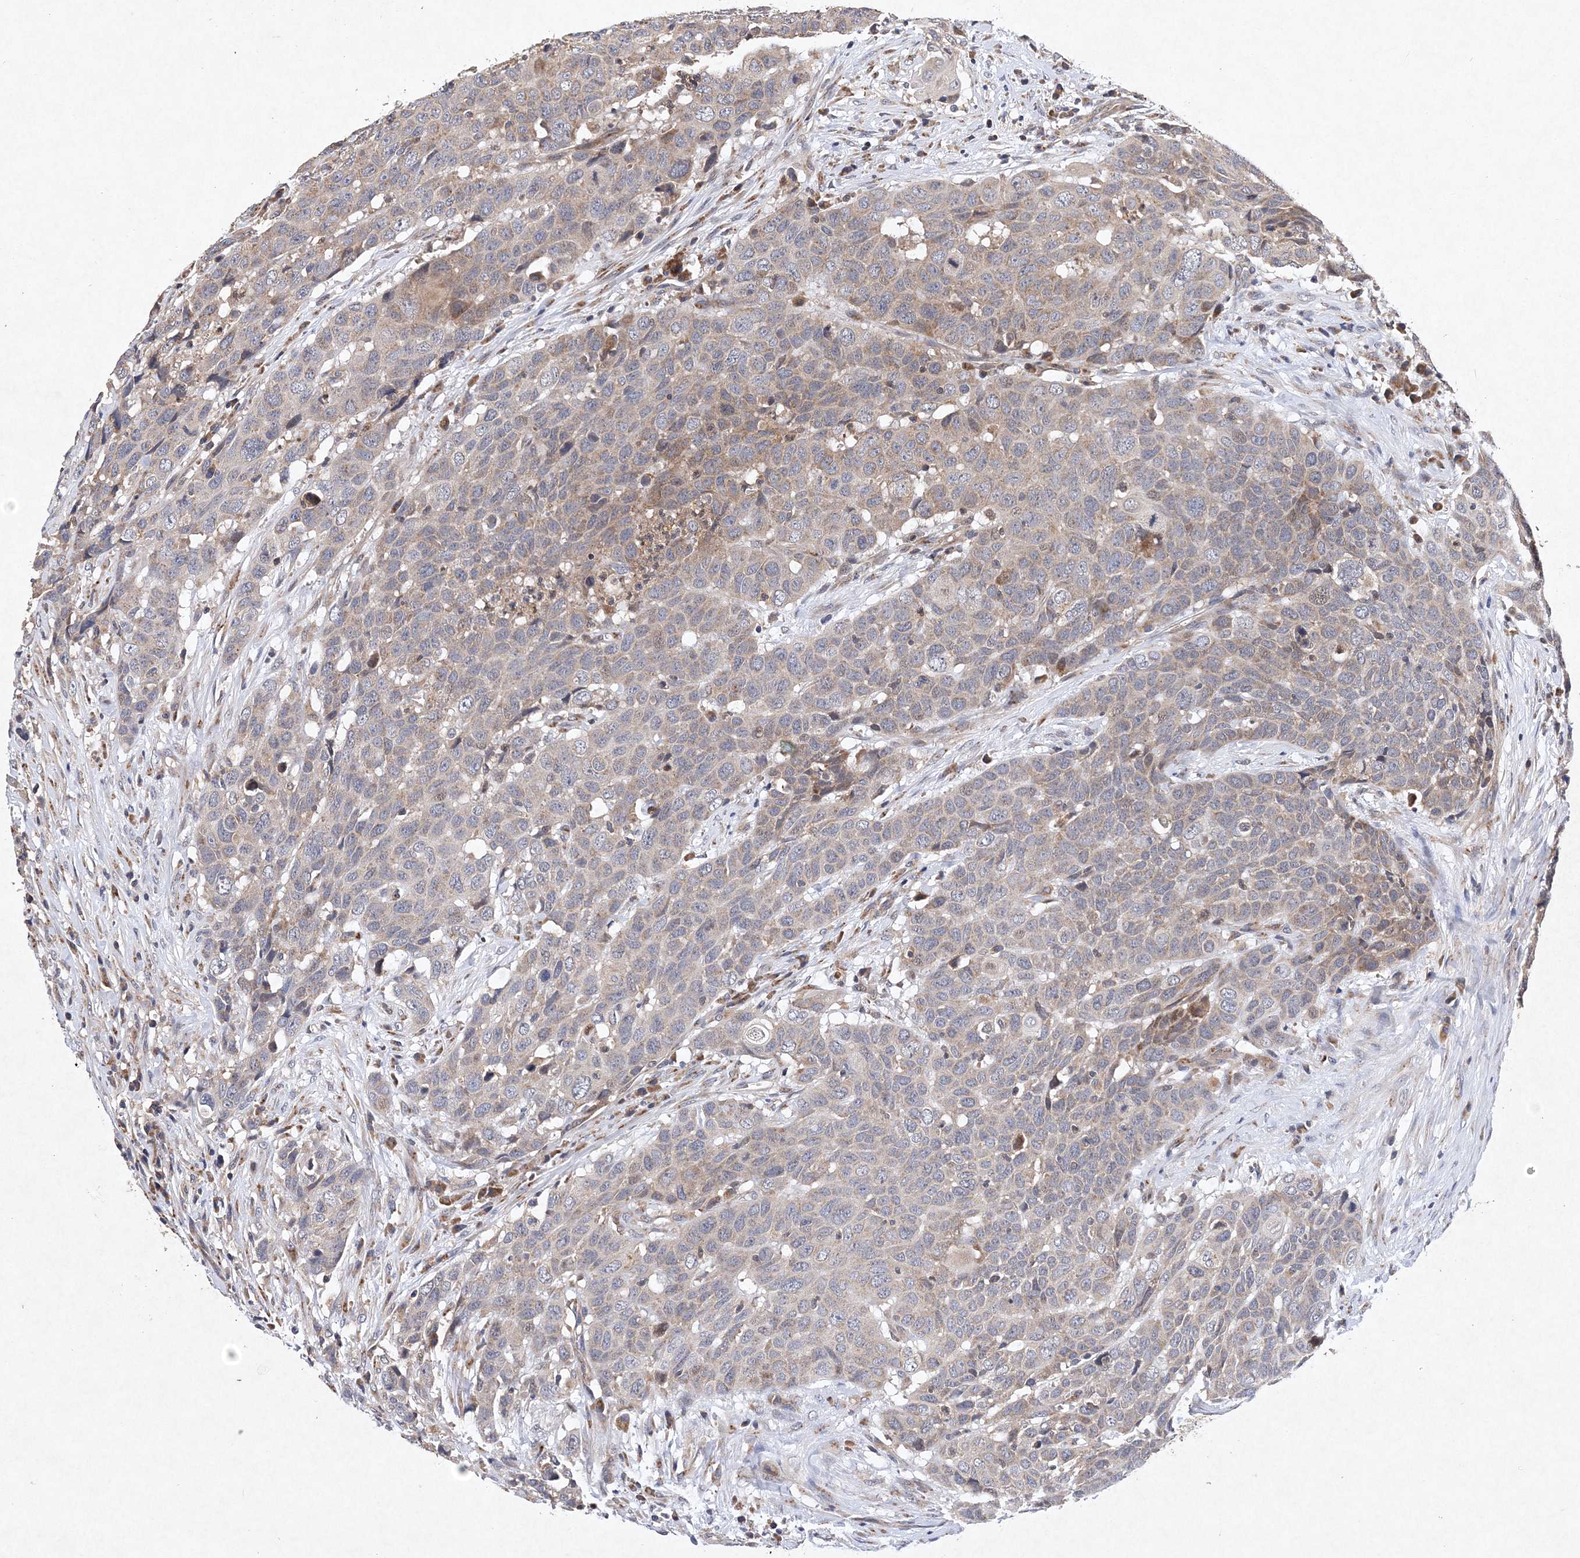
{"staining": {"intensity": "weak", "quantity": "<25%", "location": "cytoplasmic/membranous"}, "tissue": "head and neck cancer", "cell_type": "Tumor cells", "image_type": "cancer", "snomed": [{"axis": "morphology", "description": "Squamous cell carcinoma, NOS"}, {"axis": "topography", "description": "Head-Neck"}], "caption": "A high-resolution micrograph shows immunohistochemistry (IHC) staining of head and neck cancer, which demonstrates no significant expression in tumor cells.", "gene": "PROSER1", "patient": {"sex": "male", "age": 66}}